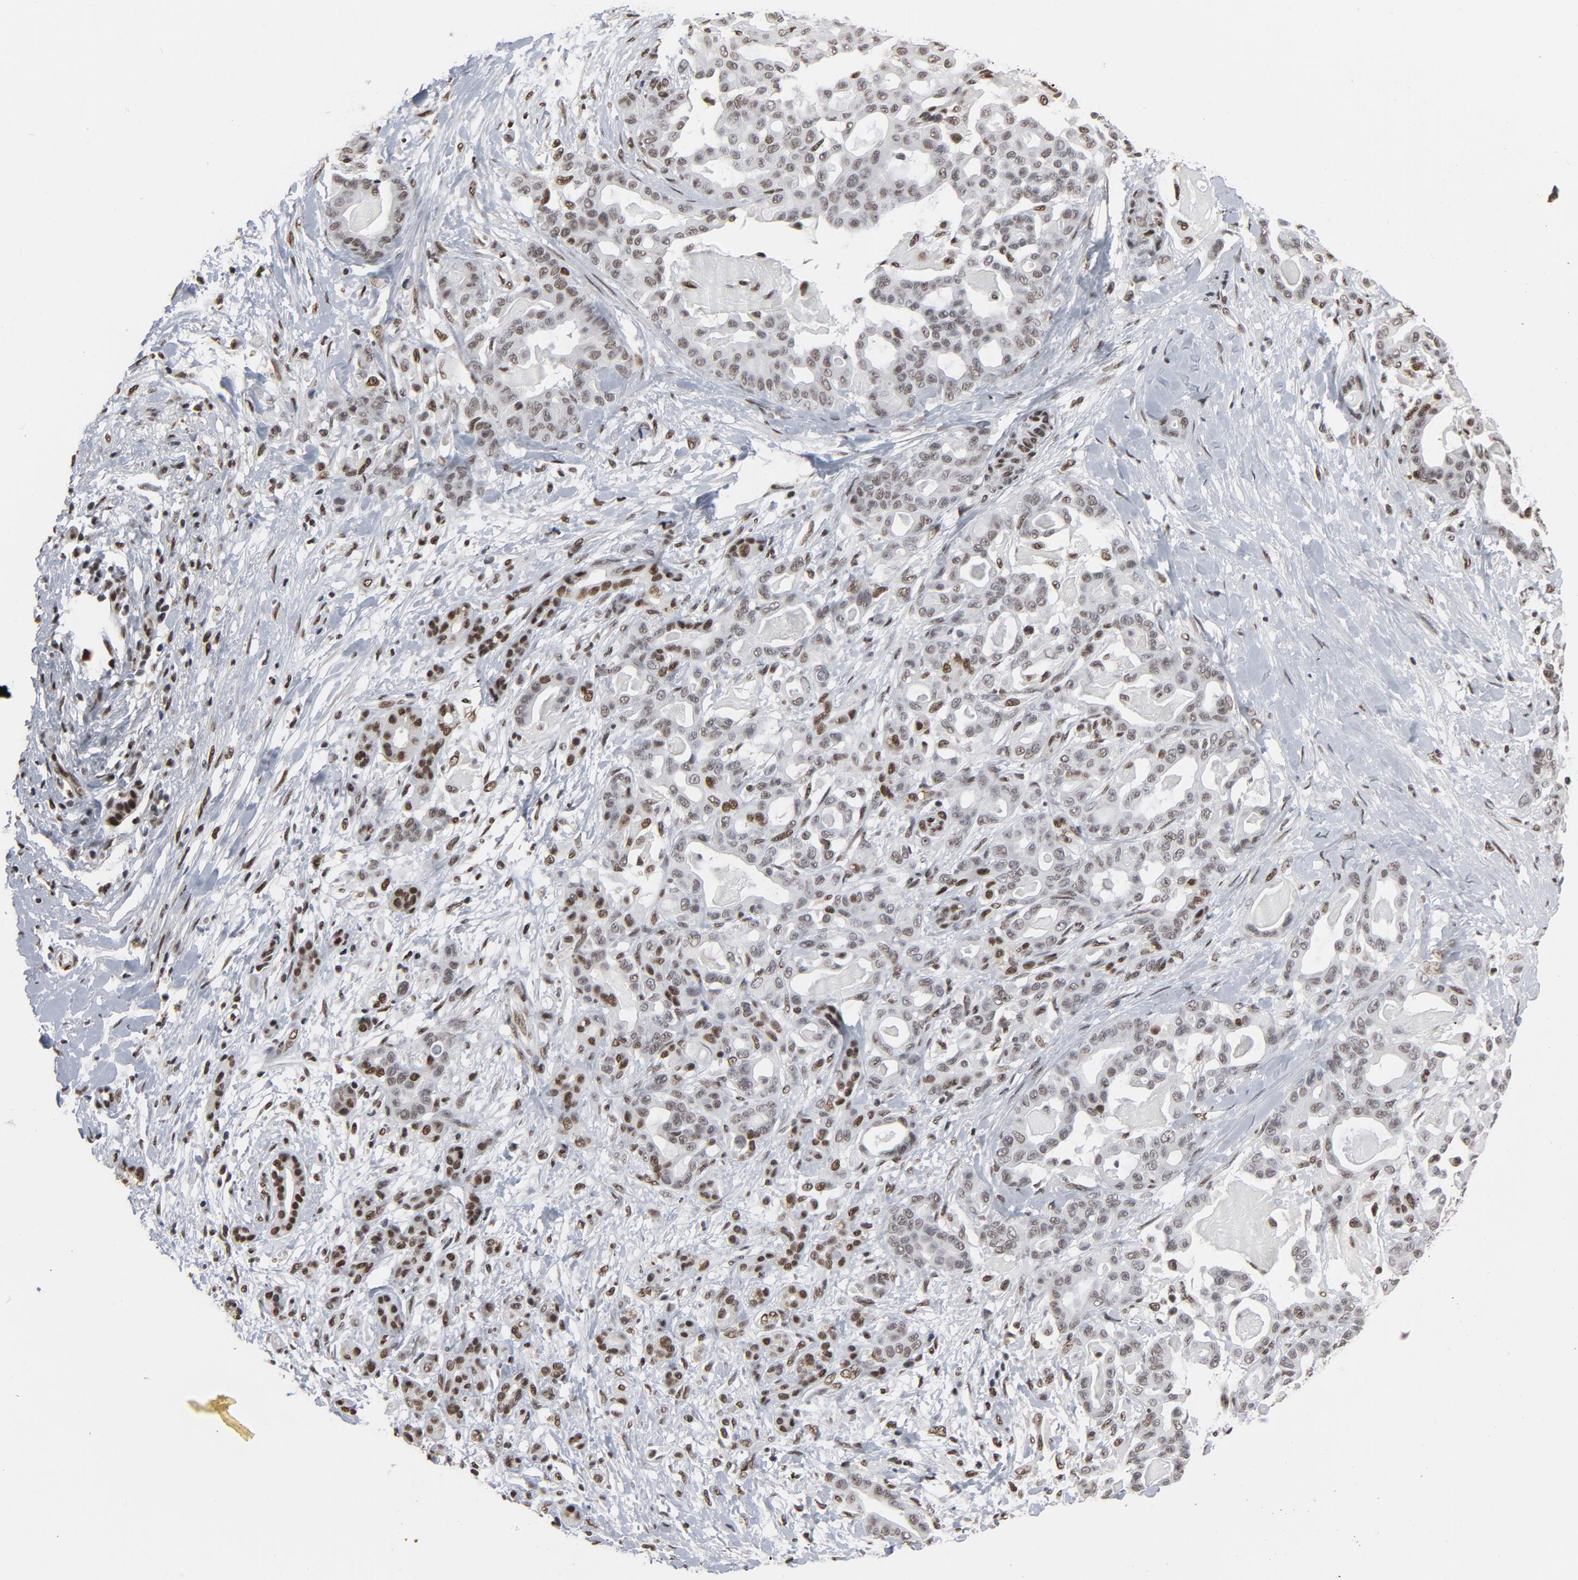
{"staining": {"intensity": "moderate", "quantity": "25%-75%", "location": "nuclear"}, "tissue": "pancreatic cancer", "cell_type": "Tumor cells", "image_type": "cancer", "snomed": [{"axis": "morphology", "description": "Adenocarcinoma, NOS"}, {"axis": "topography", "description": "Pancreas"}], "caption": "A micrograph of pancreatic cancer stained for a protein exhibits moderate nuclear brown staining in tumor cells.", "gene": "MRE11", "patient": {"sex": "male", "age": 63}}